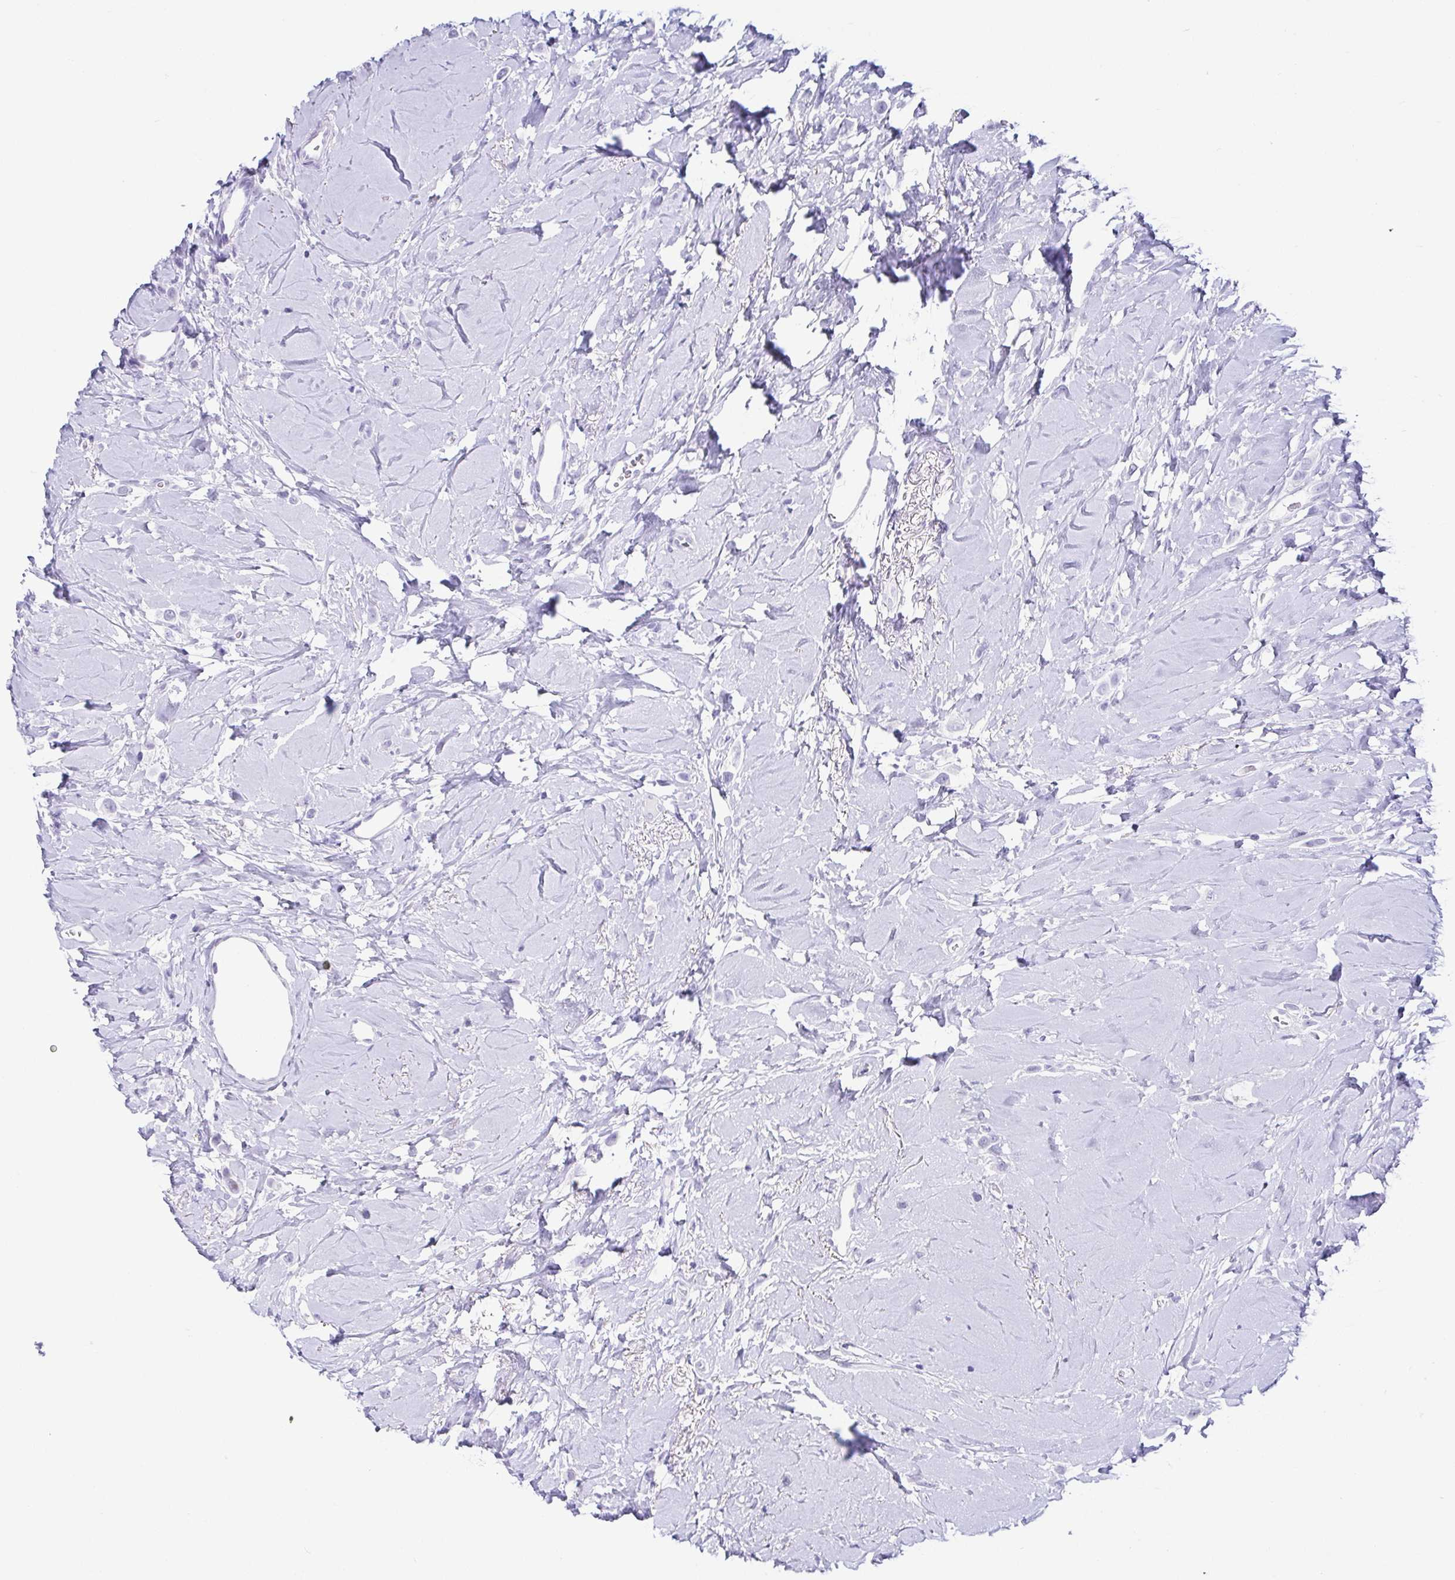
{"staining": {"intensity": "negative", "quantity": "none", "location": "none"}, "tissue": "breast cancer", "cell_type": "Tumor cells", "image_type": "cancer", "snomed": [{"axis": "morphology", "description": "Lobular carcinoma"}, {"axis": "topography", "description": "Breast"}], "caption": "IHC of human breast cancer (lobular carcinoma) exhibits no expression in tumor cells. Nuclei are stained in blue.", "gene": "CD164L2", "patient": {"sex": "female", "age": 66}}